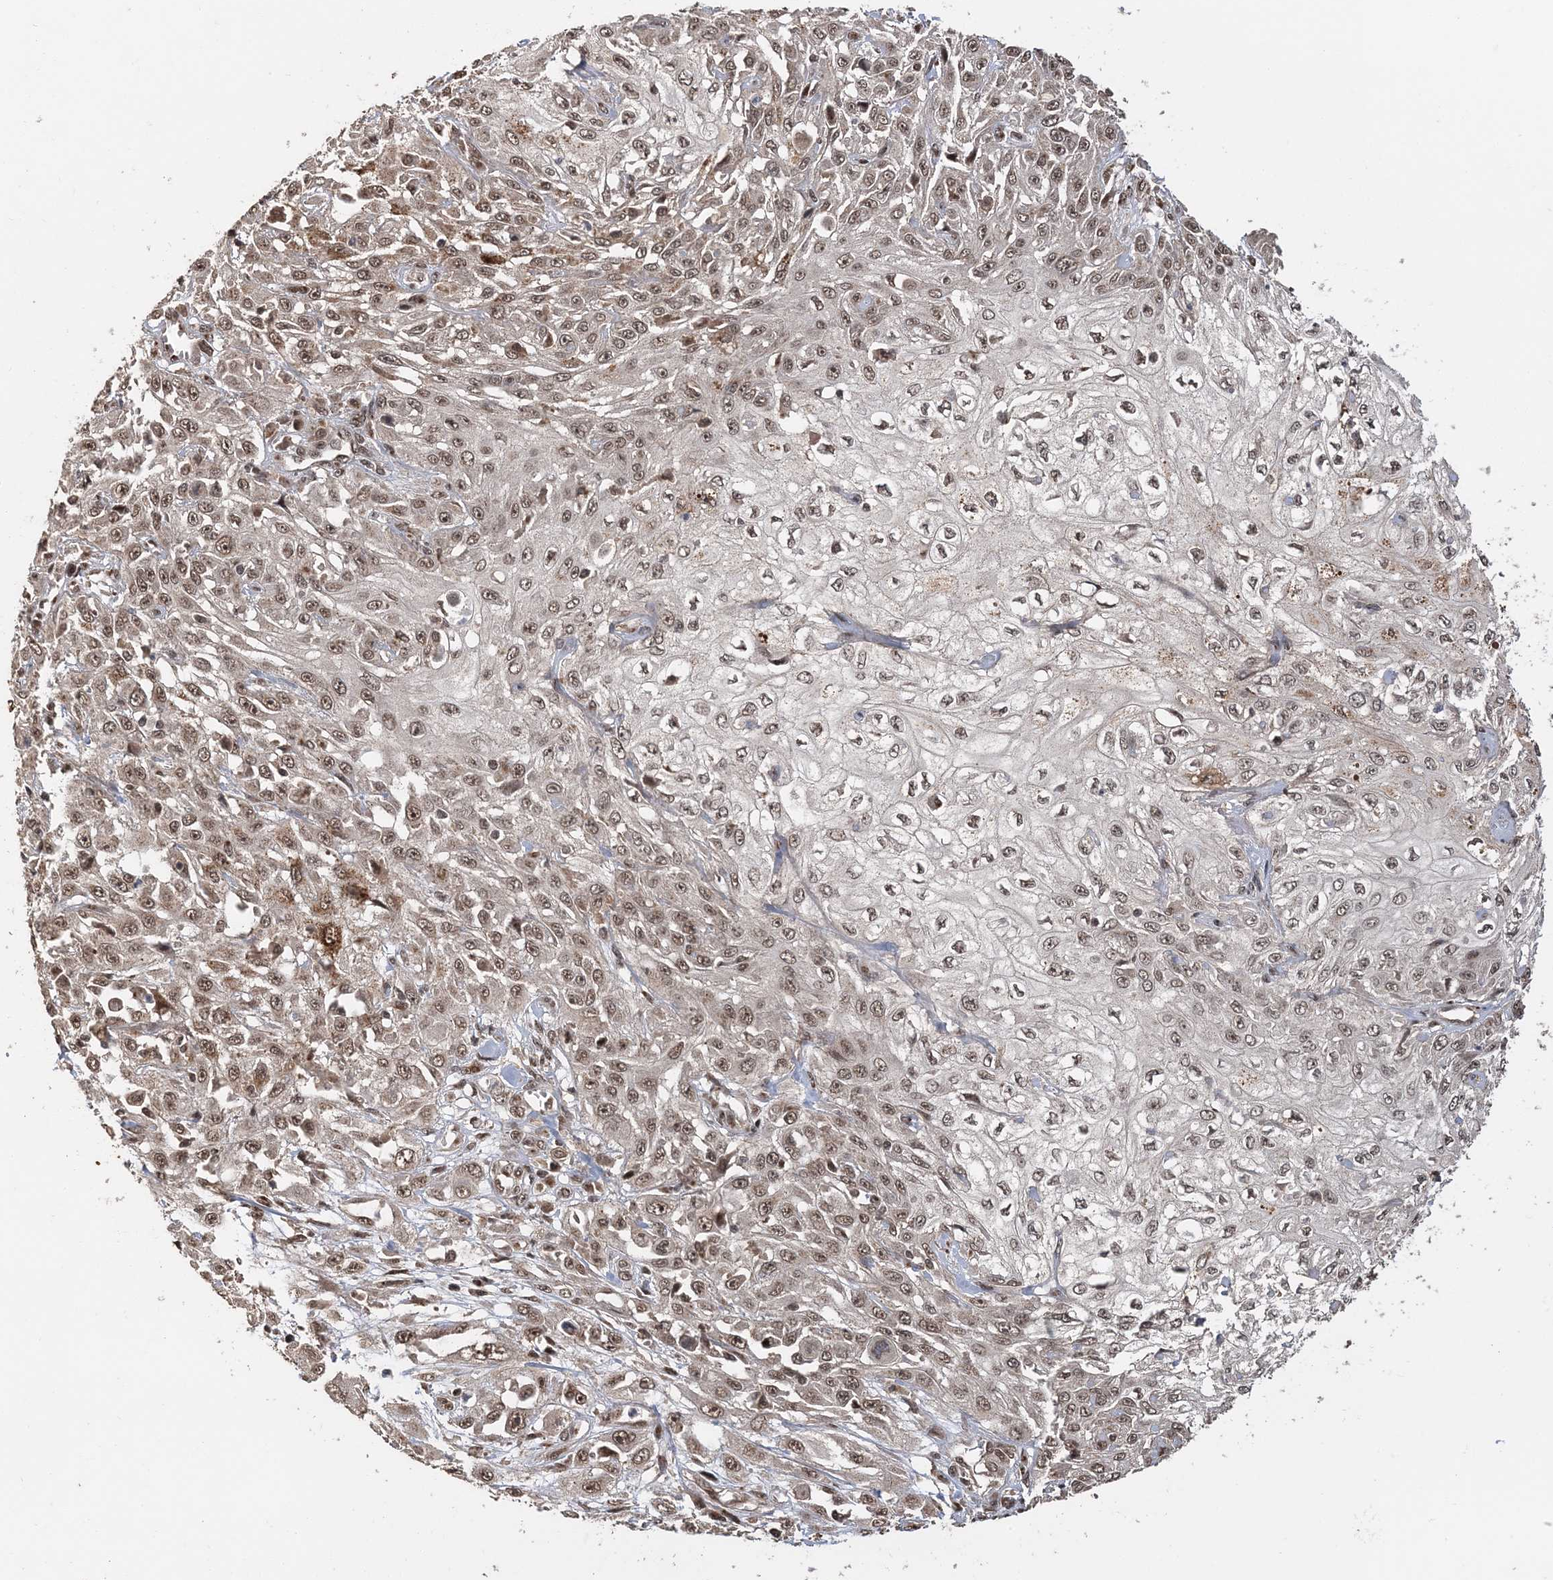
{"staining": {"intensity": "moderate", "quantity": ">75%", "location": "nuclear"}, "tissue": "skin cancer", "cell_type": "Tumor cells", "image_type": "cancer", "snomed": [{"axis": "morphology", "description": "Squamous cell carcinoma, NOS"}, {"axis": "morphology", "description": "Squamous cell carcinoma, metastatic, NOS"}, {"axis": "topography", "description": "Skin"}, {"axis": "topography", "description": "Lymph node"}], "caption": "Protein staining of skin squamous cell carcinoma tissue exhibits moderate nuclear staining in approximately >75% of tumor cells.", "gene": "TSHZ2", "patient": {"sex": "male", "age": 75}}